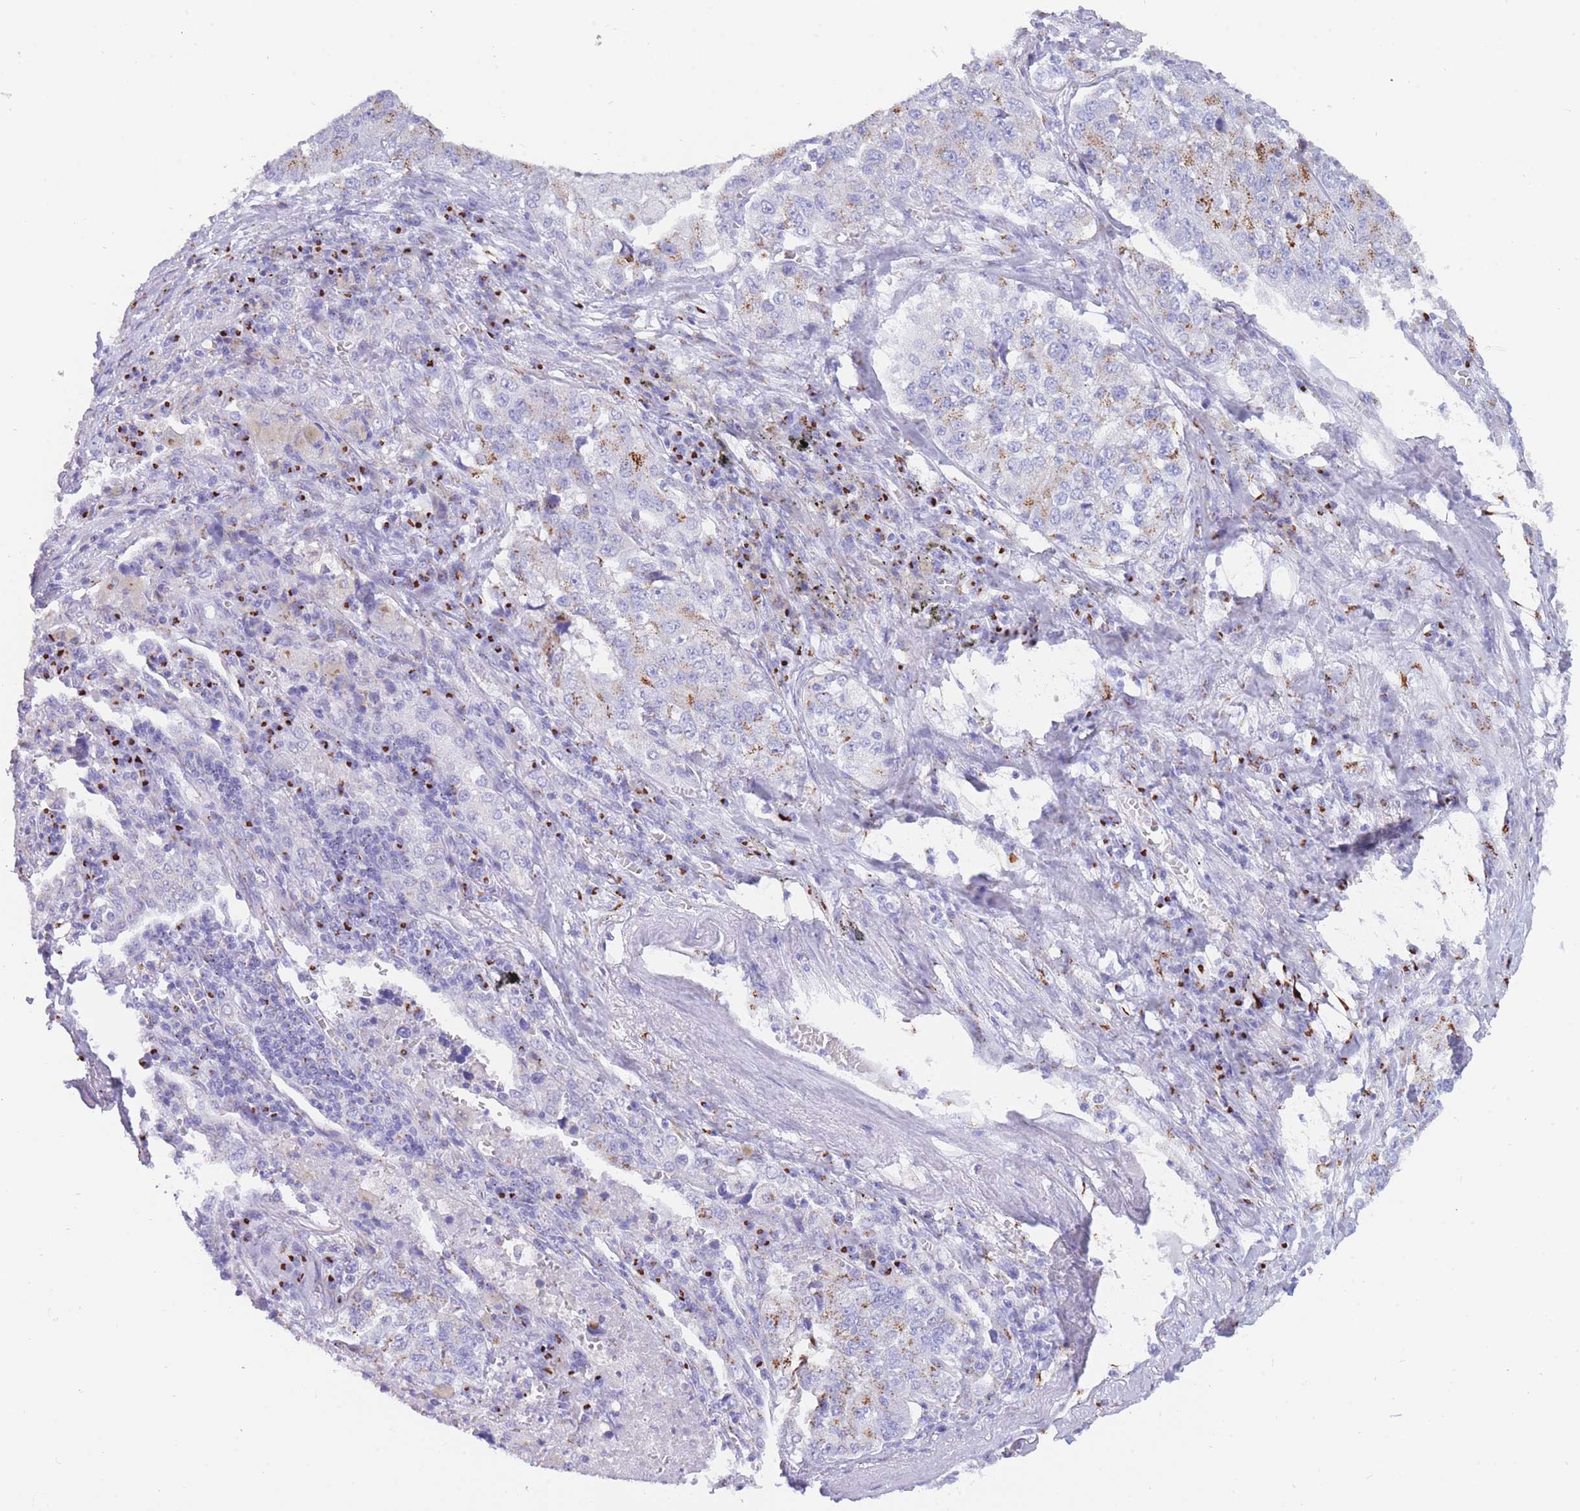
{"staining": {"intensity": "weak", "quantity": "25%-75%", "location": "cytoplasmic/membranous"}, "tissue": "lung cancer", "cell_type": "Tumor cells", "image_type": "cancer", "snomed": [{"axis": "morphology", "description": "Adenocarcinoma, NOS"}, {"axis": "topography", "description": "Lung"}], "caption": "Protein expression by immunohistochemistry (IHC) displays weak cytoplasmic/membranous expression in about 25%-75% of tumor cells in lung adenocarcinoma.", "gene": "FAM3C", "patient": {"sex": "male", "age": 49}}